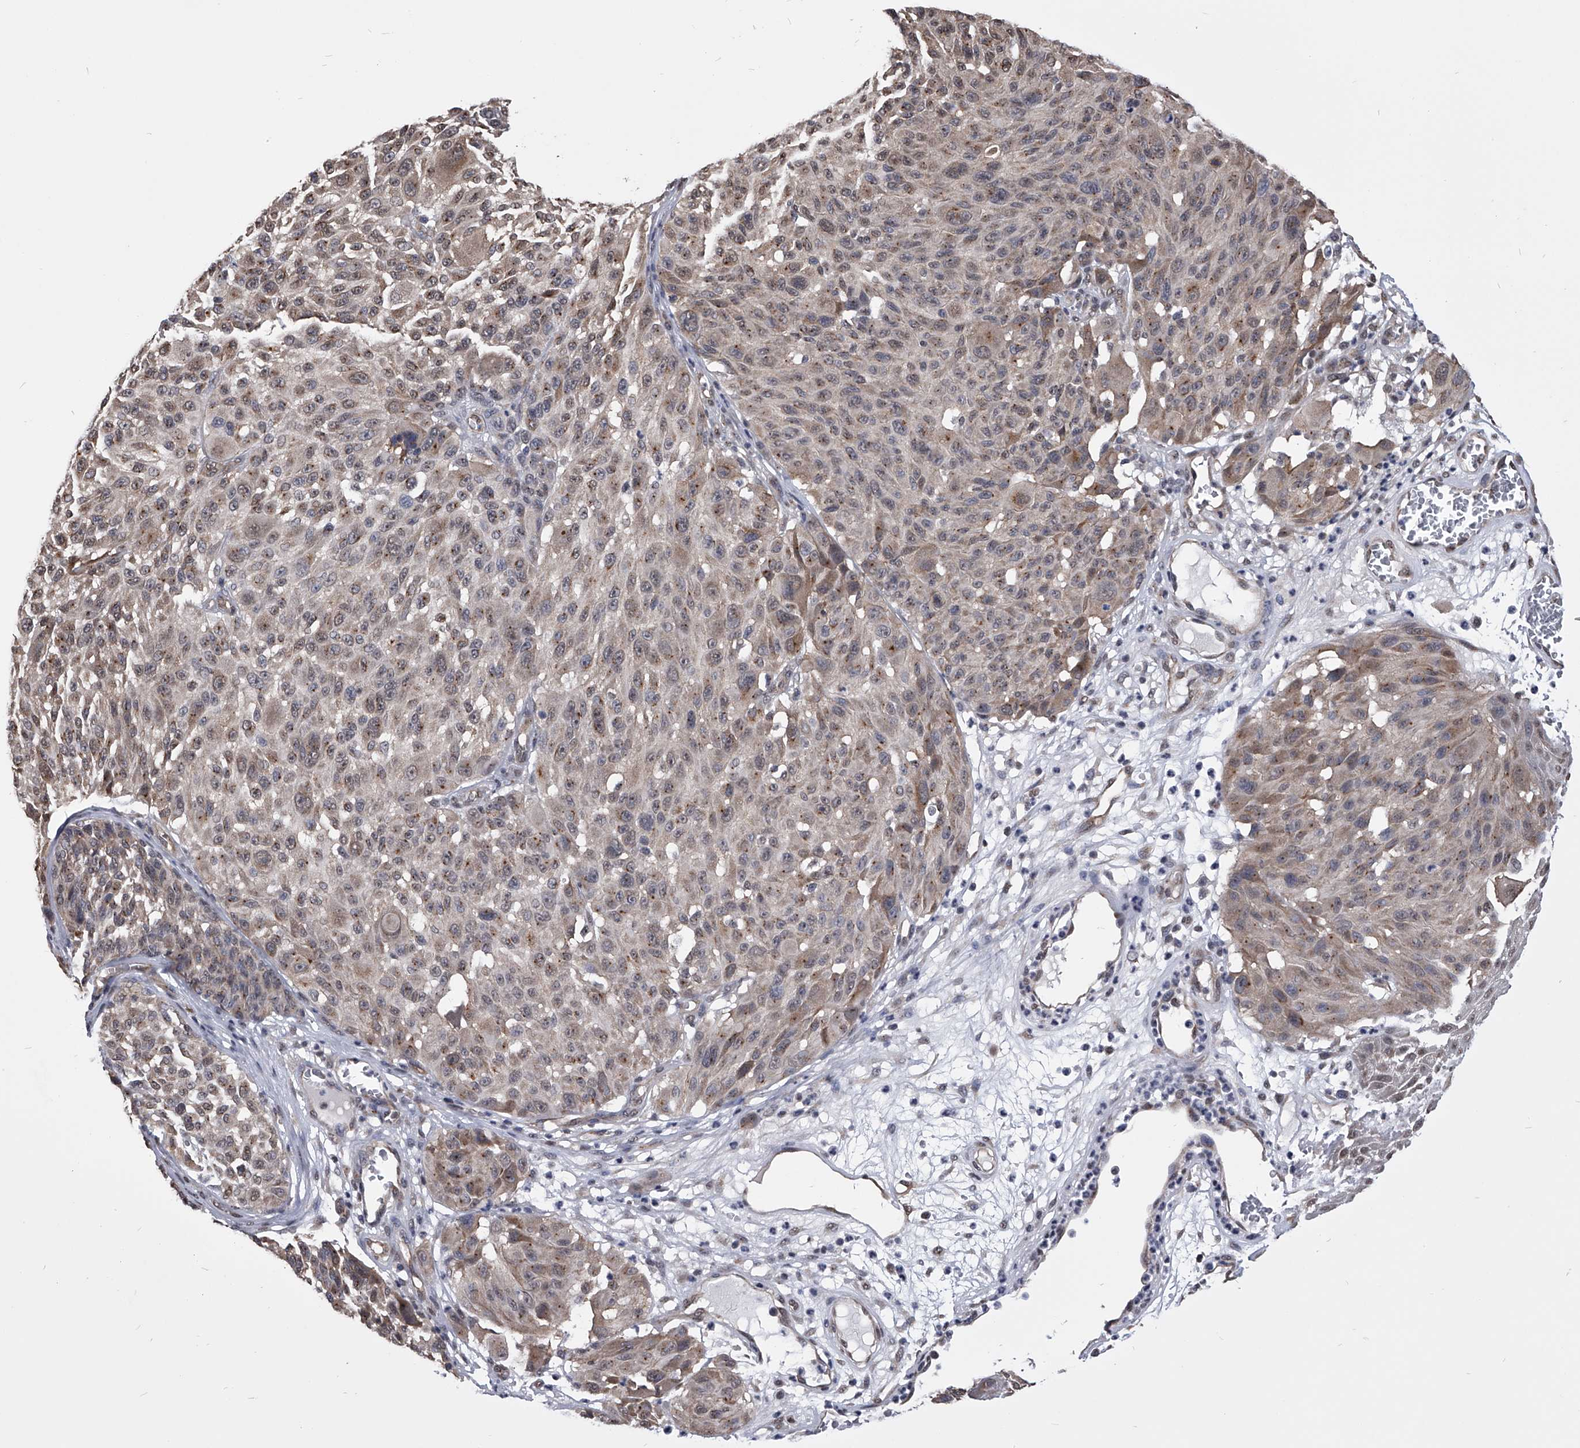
{"staining": {"intensity": "weak", "quantity": "25%-75%", "location": "cytoplasmic/membranous,nuclear"}, "tissue": "melanoma", "cell_type": "Tumor cells", "image_type": "cancer", "snomed": [{"axis": "morphology", "description": "Malignant melanoma, NOS"}, {"axis": "topography", "description": "Skin"}], "caption": "The histopathology image demonstrates a brown stain indicating the presence of a protein in the cytoplasmic/membranous and nuclear of tumor cells in malignant melanoma. (IHC, brightfield microscopy, high magnification).", "gene": "ZNF76", "patient": {"sex": "male", "age": 83}}